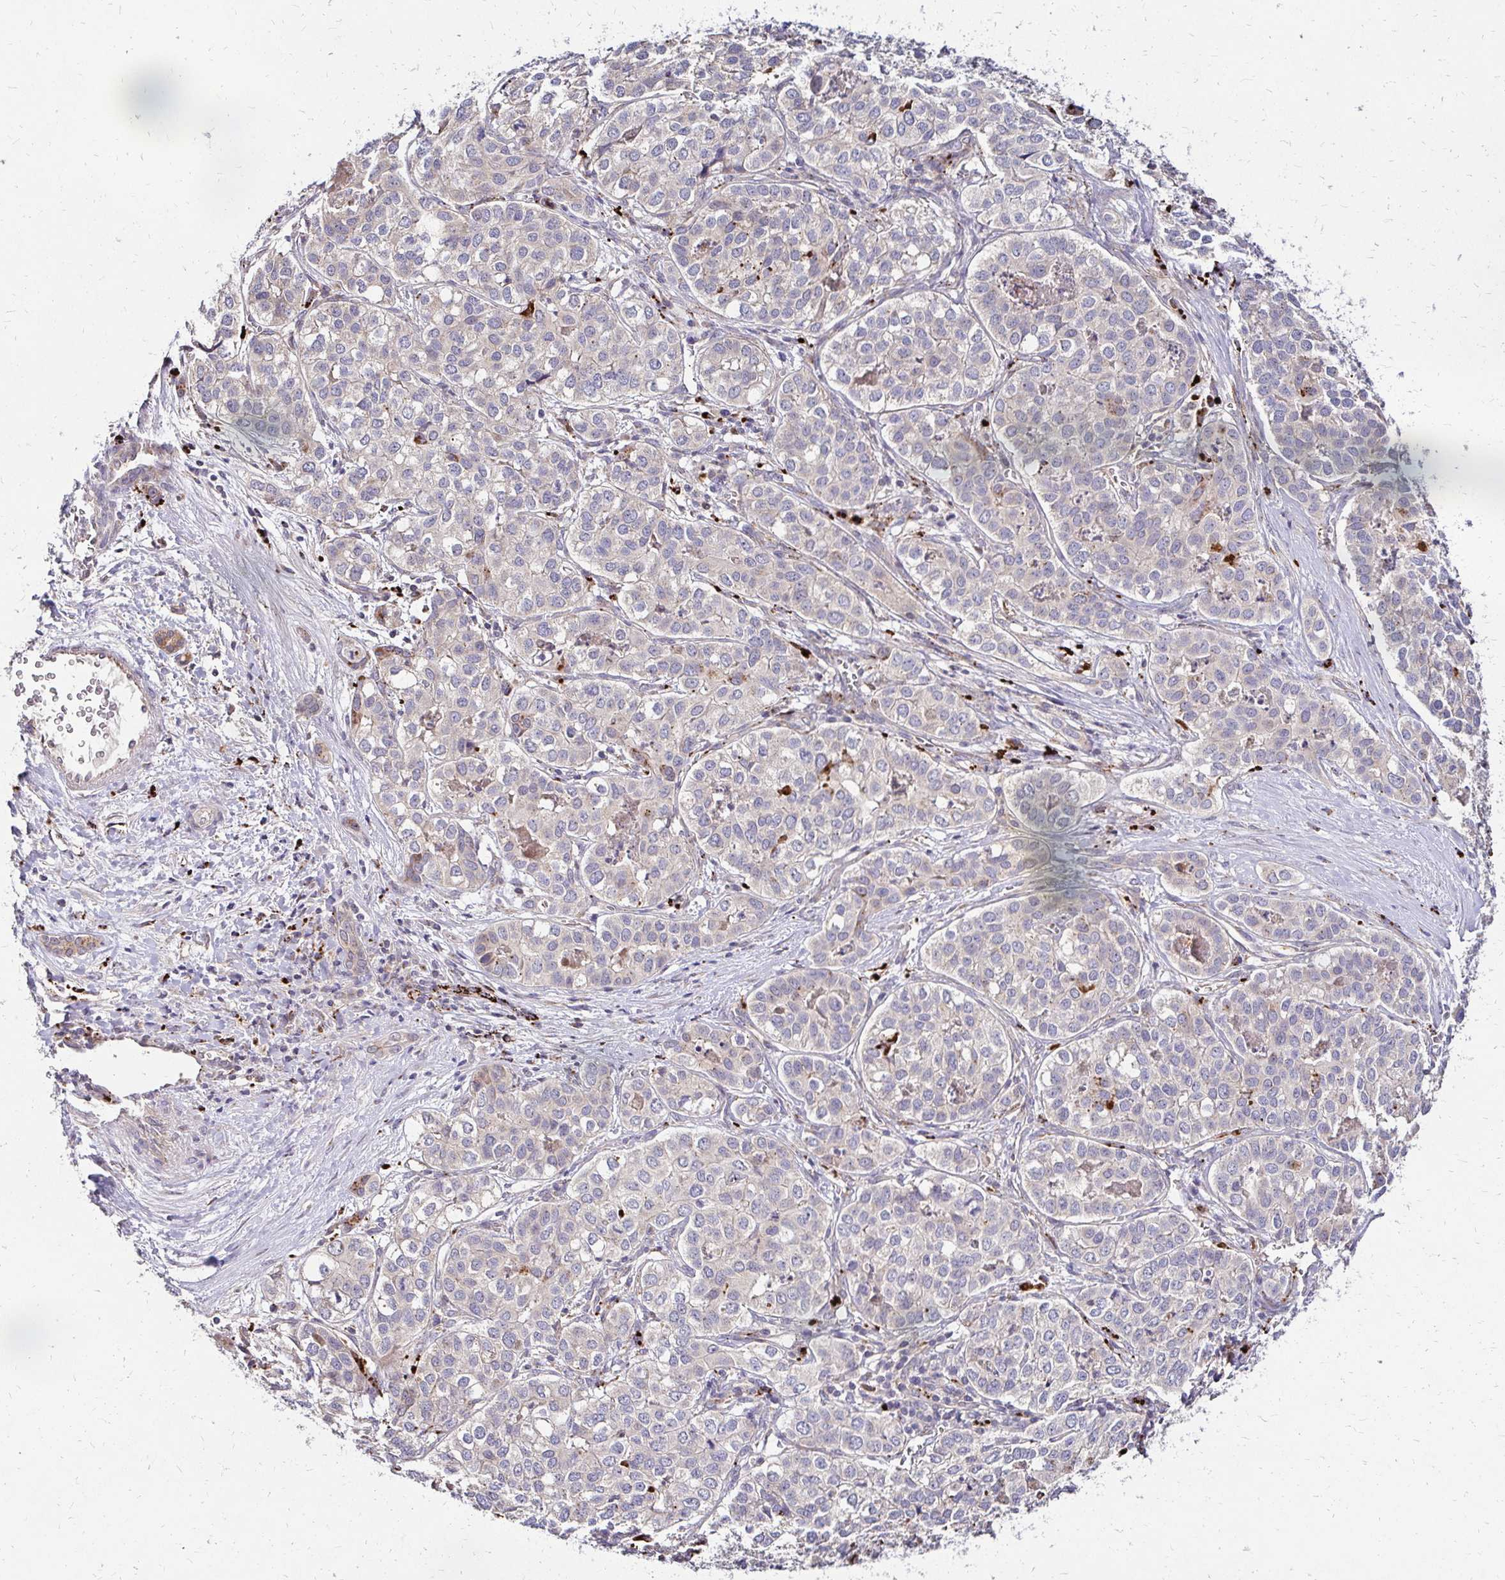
{"staining": {"intensity": "negative", "quantity": "none", "location": "none"}, "tissue": "liver cancer", "cell_type": "Tumor cells", "image_type": "cancer", "snomed": [{"axis": "morphology", "description": "Cholangiocarcinoma"}, {"axis": "topography", "description": "Liver"}], "caption": "A high-resolution histopathology image shows immunohistochemistry staining of liver cholangiocarcinoma, which exhibits no significant positivity in tumor cells.", "gene": "IDUA", "patient": {"sex": "male", "age": 56}}